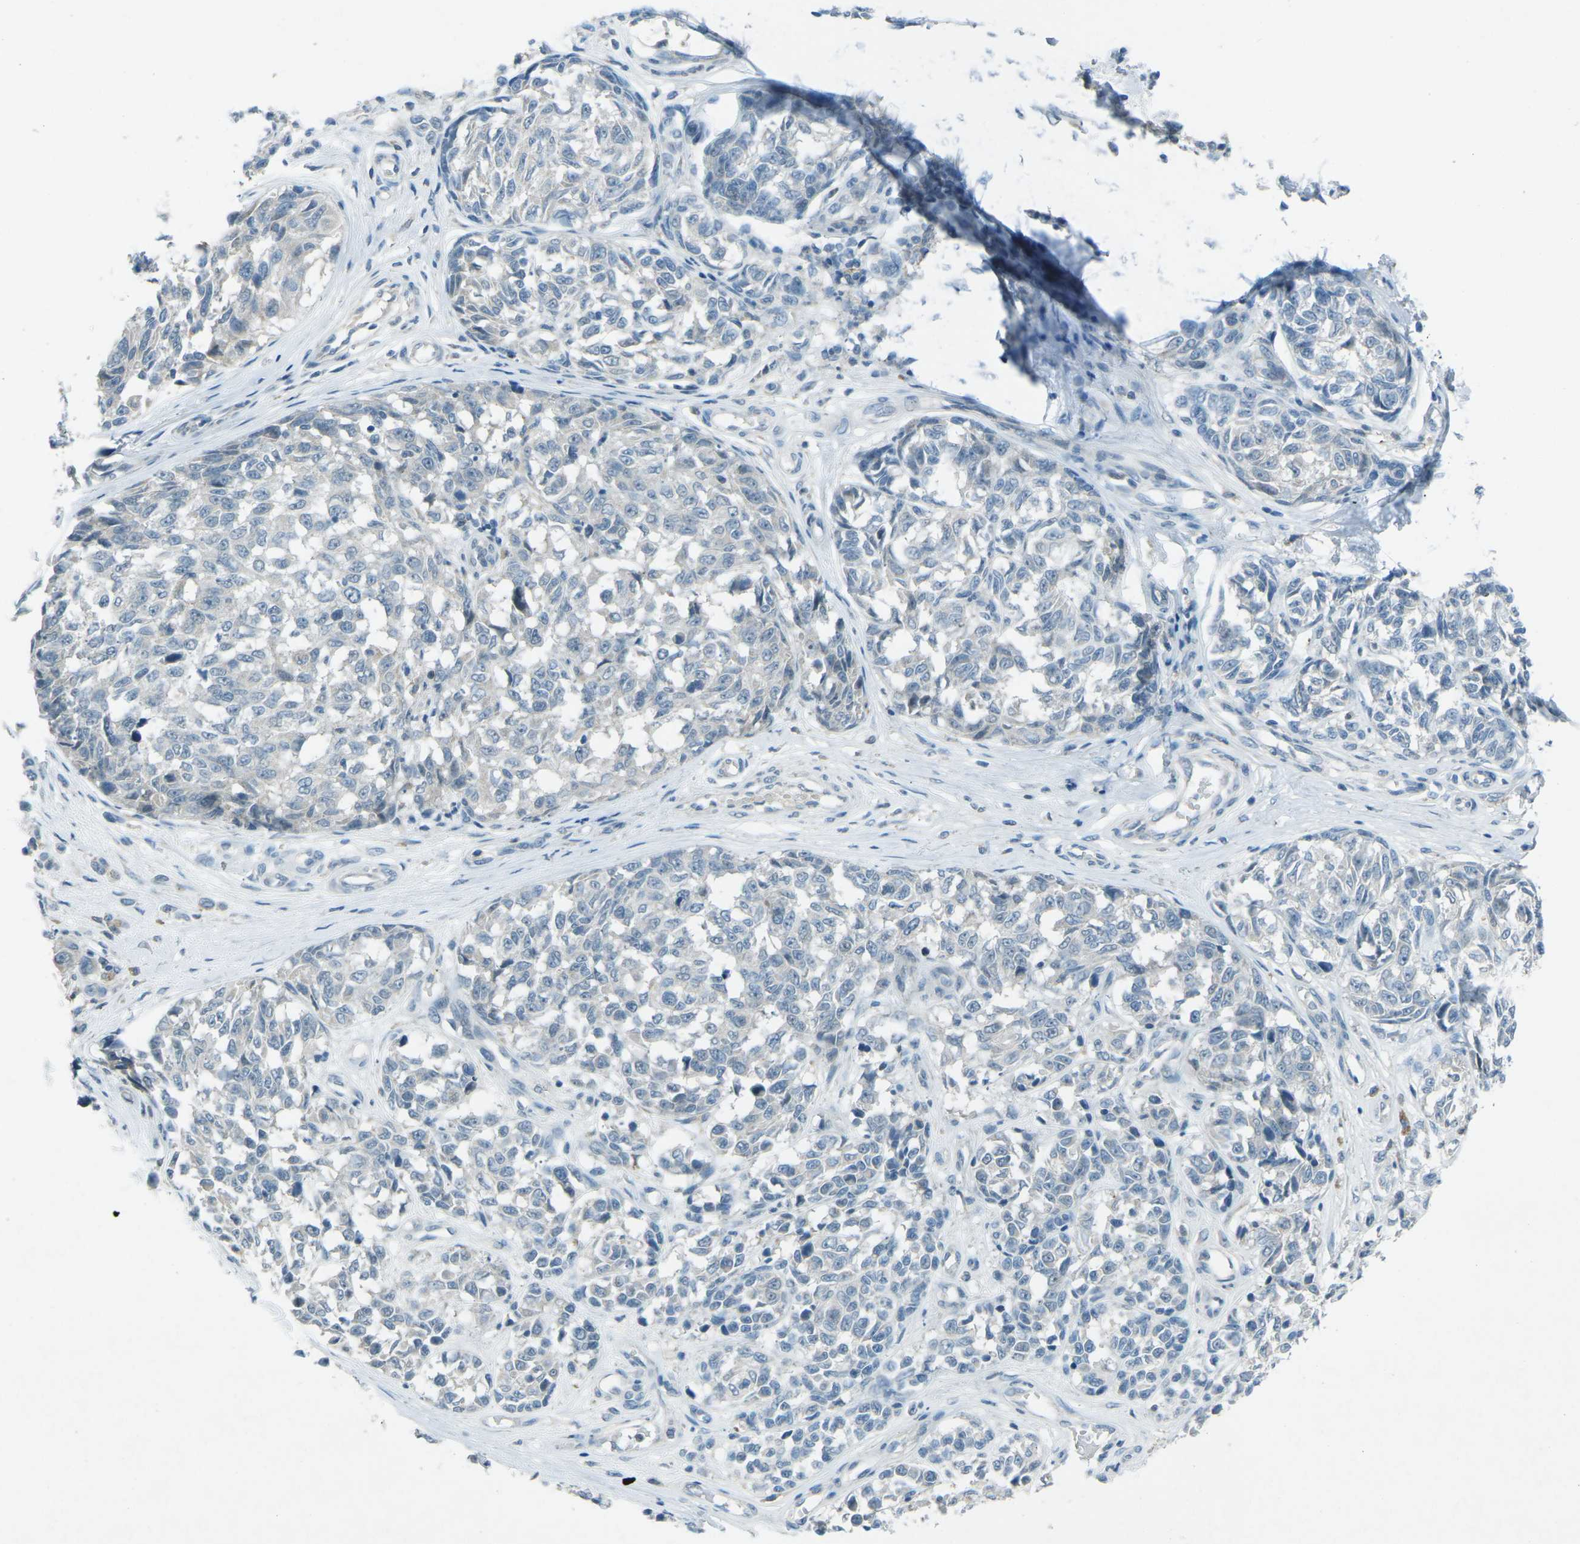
{"staining": {"intensity": "negative", "quantity": "none", "location": "none"}, "tissue": "melanoma", "cell_type": "Tumor cells", "image_type": "cancer", "snomed": [{"axis": "morphology", "description": "Malignant melanoma, NOS"}, {"axis": "topography", "description": "Skin"}], "caption": "Tumor cells show no significant protein positivity in malignant melanoma. (Stains: DAB IHC with hematoxylin counter stain, Microscopy: brightfield microscopy at high magnification).", "gene": "PRKCA", "patient": {"sex": "female", "age": 64}}